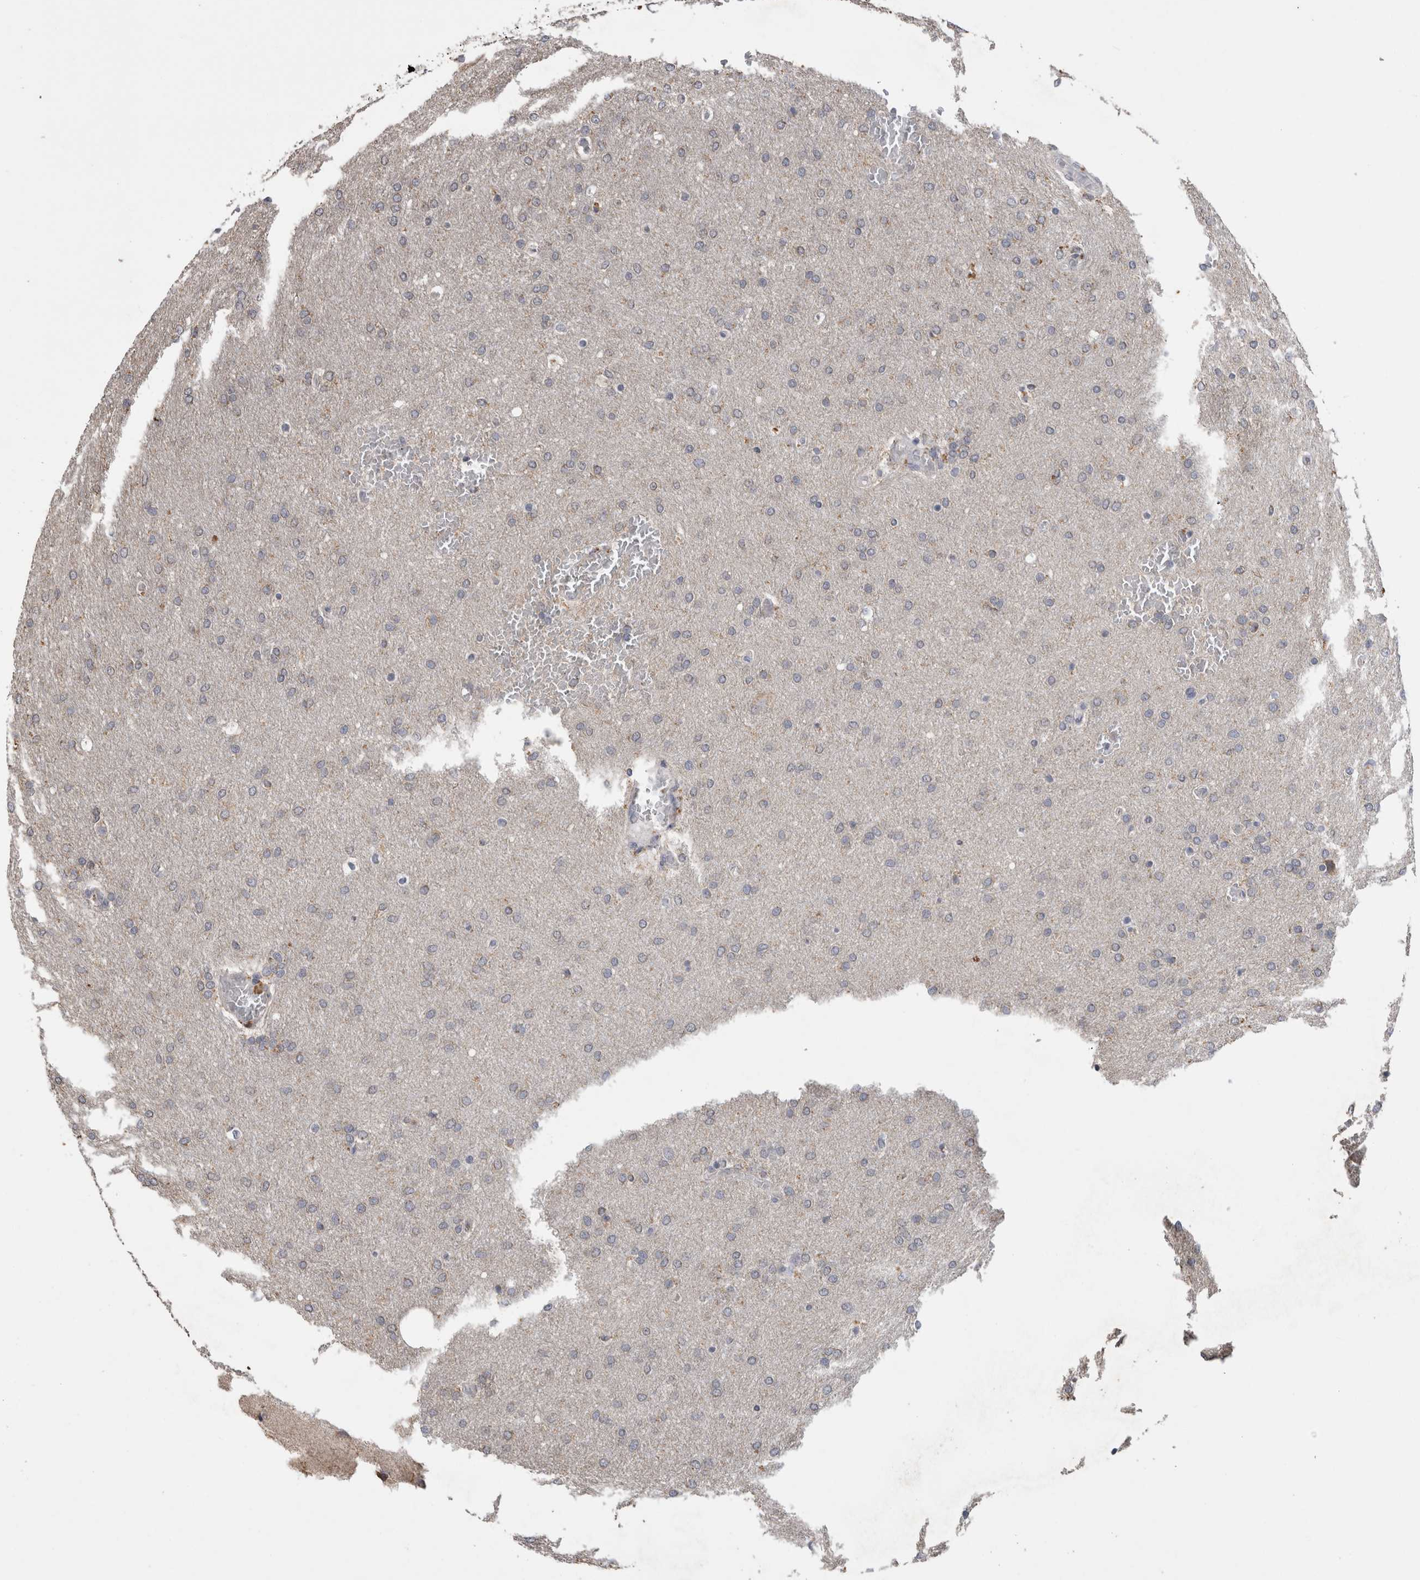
{"staining": {"intensity": "negative", "quantity": "none", "location": "none"}, "tissue": "glioma", "cell_type": "Tumor cells", "image_type": "cancer", "snomed": [{"axis": "morphology", "description": "Glioma, malignant, Low grade"}, {"axis": "topography", "description": "Brain"}], "caption": "Micrograph shows no protein positivity in tumor cells of glioma tissue. (Immunohistochemistry (ihc), brightfield microscopy, high magnification).", "gene": "CNTFR", "patient": {"sex": "female", "age": 37}}